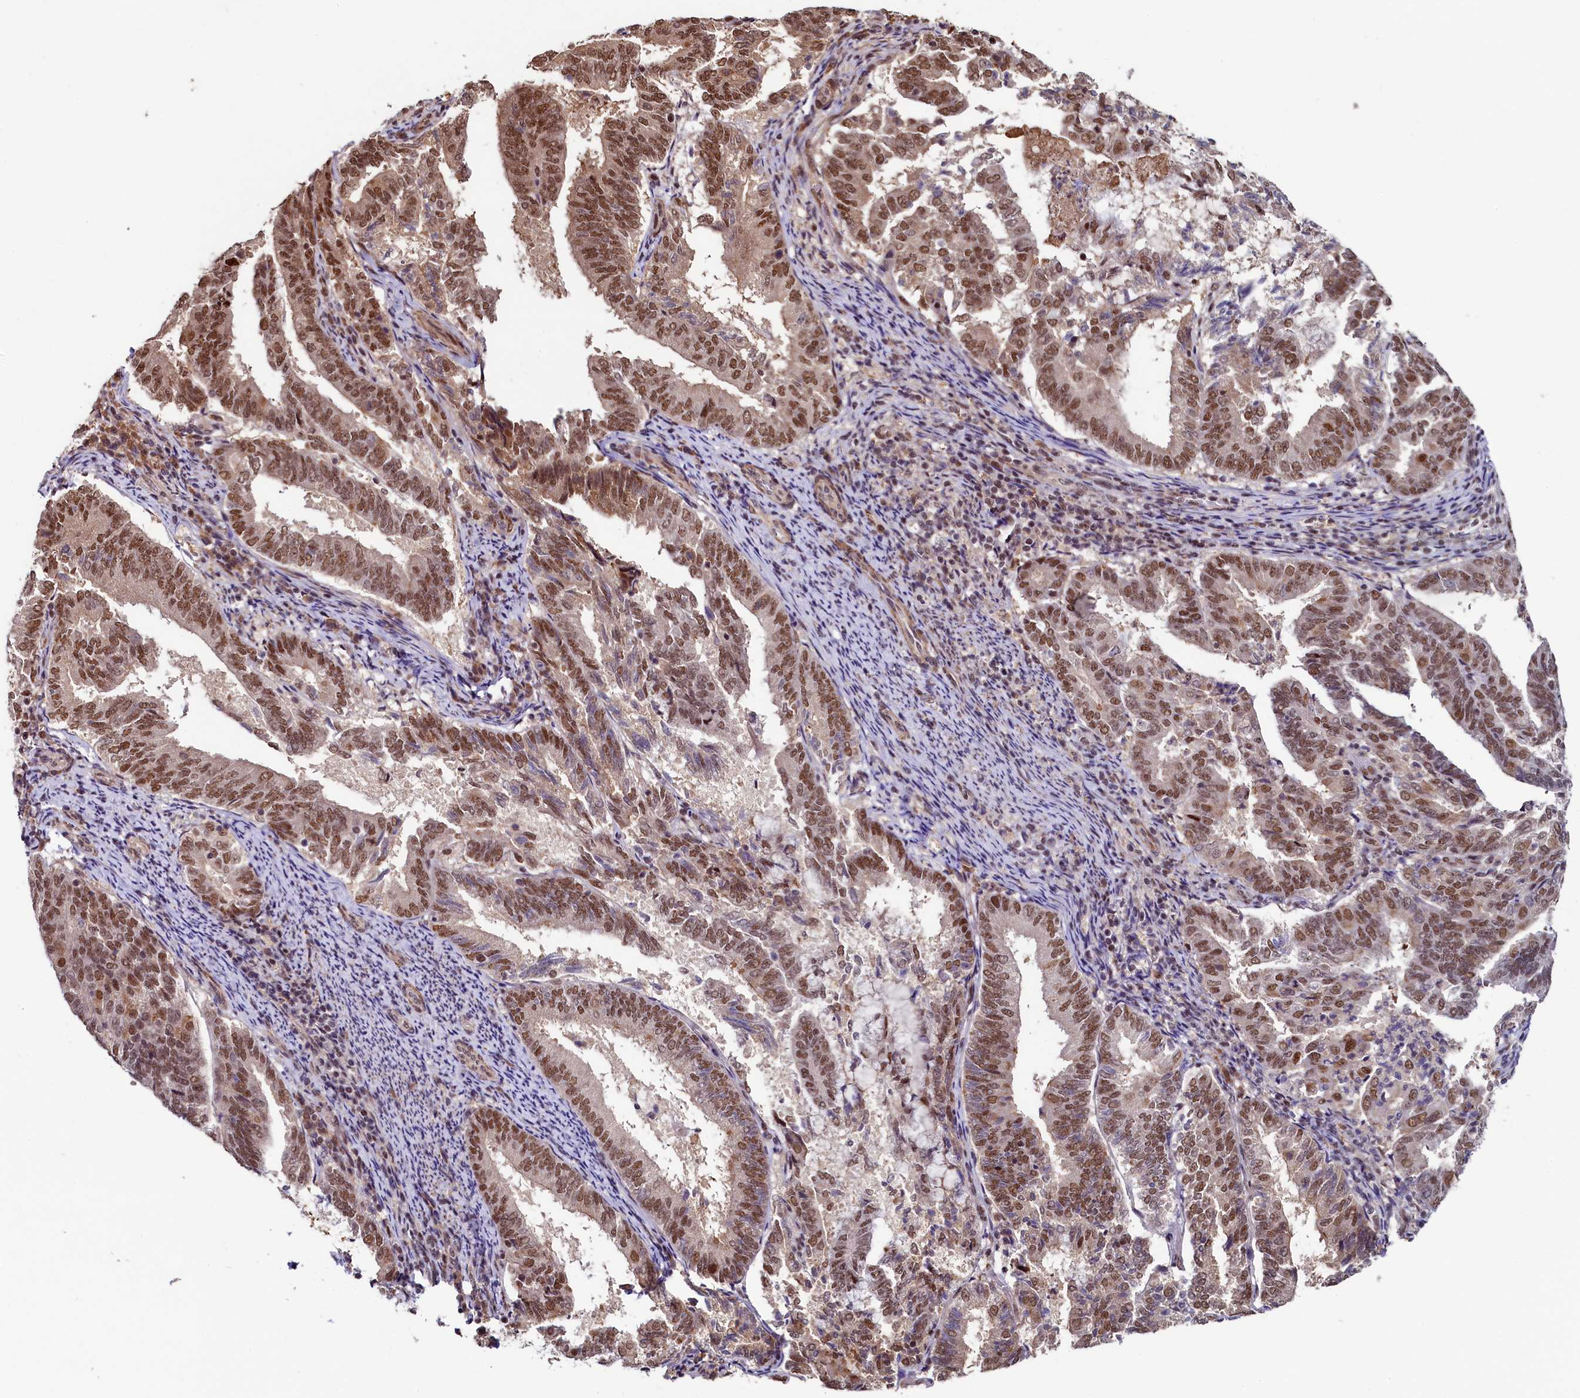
{"staining": {"intensity": "moderate", "quantity": ">75%", "location": "nuclear"}, "tissue": "endometrial cancer", "cell_type": "Tumor cells", "image_type": "cancer", "snomed": [{"axis": "morphology", "description": "Adenocarcinoma, NOS"}, {"axis": "topography", "description": "Endometrium"}], "caption": "Endometrial cancer was stained to show a protein in brown. There is medium levels of moderate nuclear staining in about >75% of tumor cells. Nuclei are stained in blue.", "gene": "LEO1", "patient": {"sex": "female", "age": 80}}